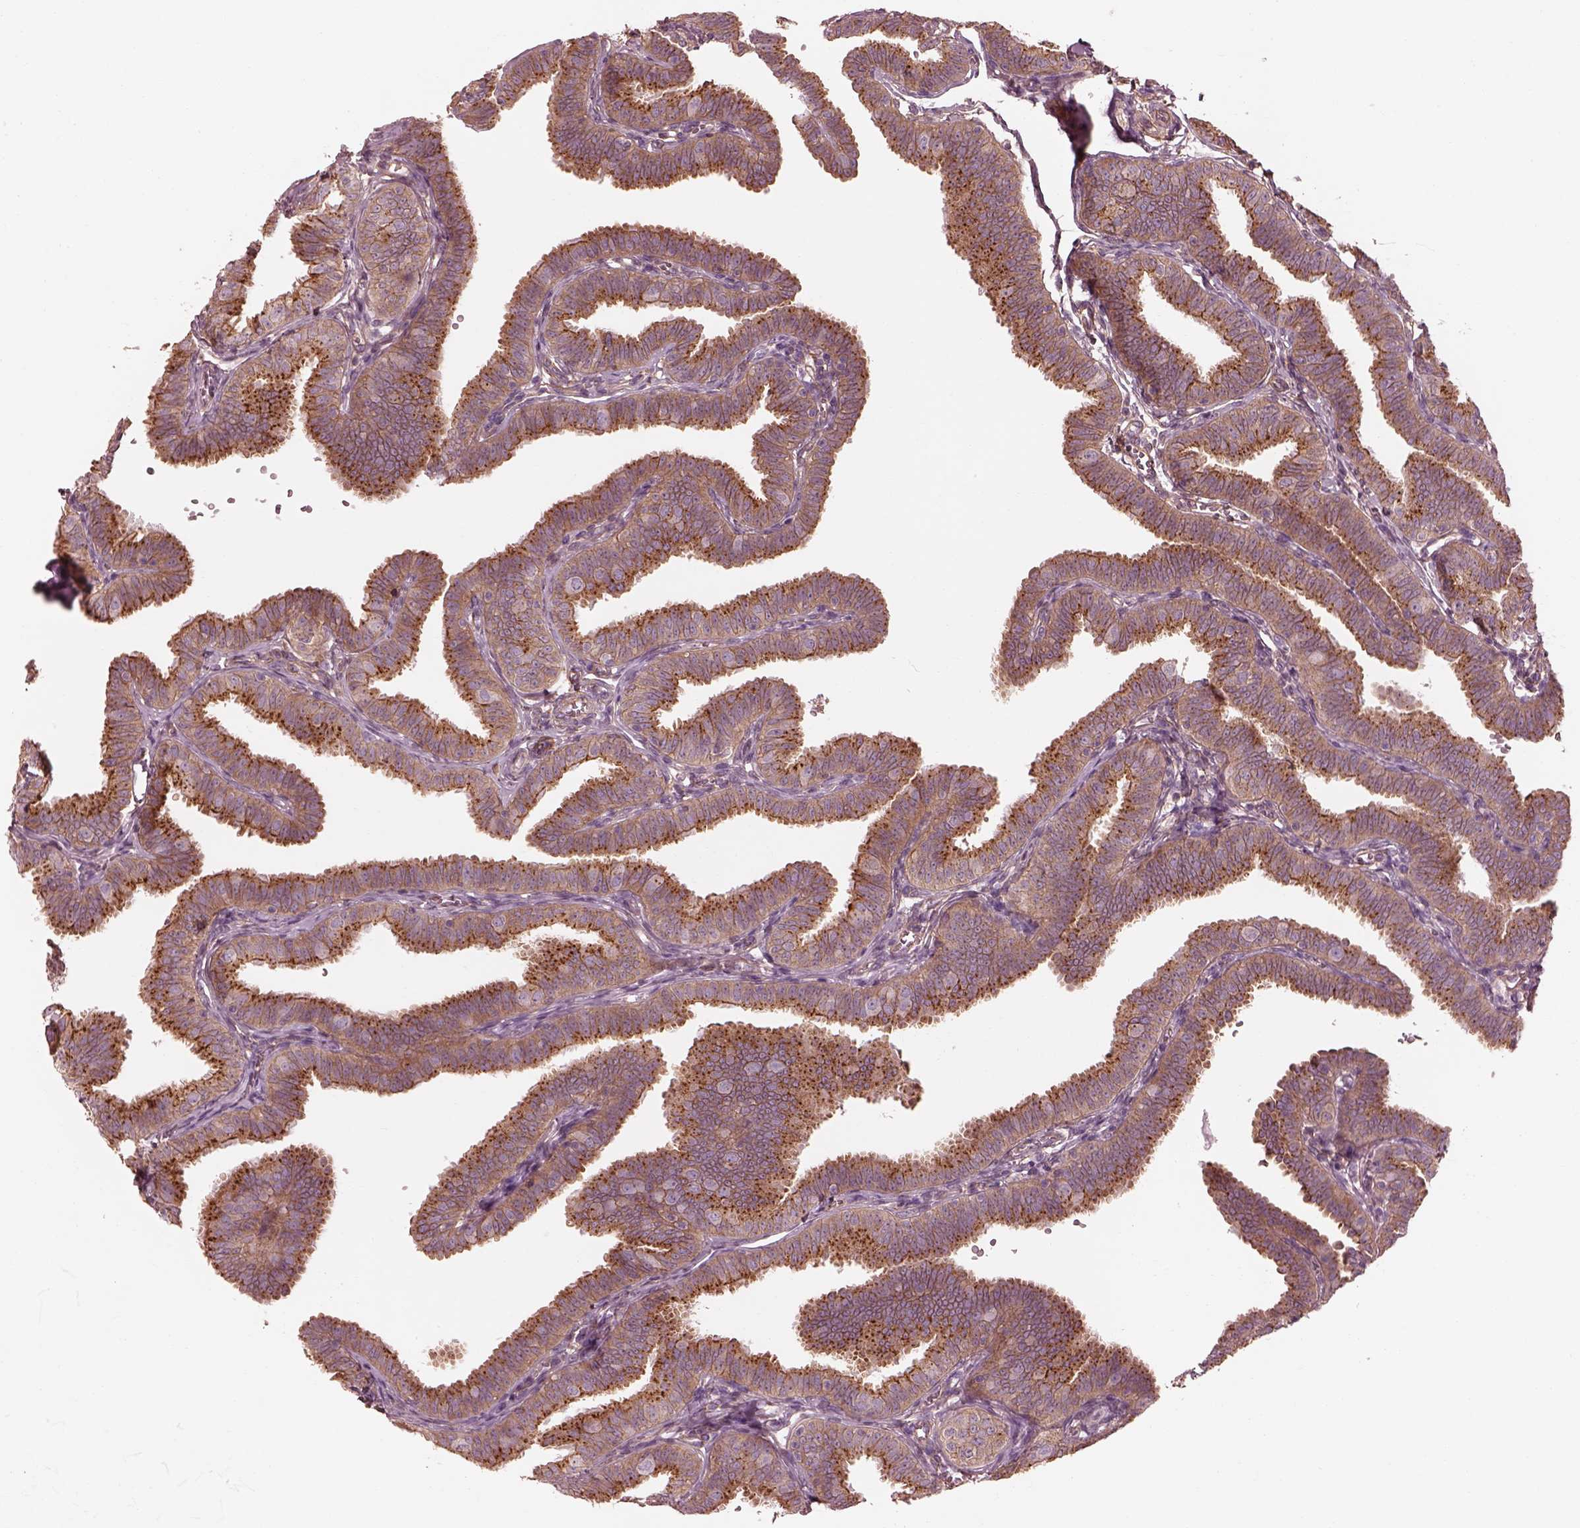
{"staining": {"intensity": "strong", "quantity": ">75%", "location": "cytoplasmic/membranous"}, "tissue": "fallopian tube", "cell_type": "Glandular cells", "image_type": "normal", "snomed": [{"axis": "morphology", "description": "Normal tissue, NOS"}, {"axis": "topography", "description": "Fallopian tube"}], "caption": "IHC (DAB (3,3'-diaminobenzidine)) staining of unremarkable fallopian tube displays strong cytoplasmic/membranous protein staining in approximately >75% of glandular cells.", "gene": "ELAPOR1", "patient": {"sex": "female", "age": 25}}